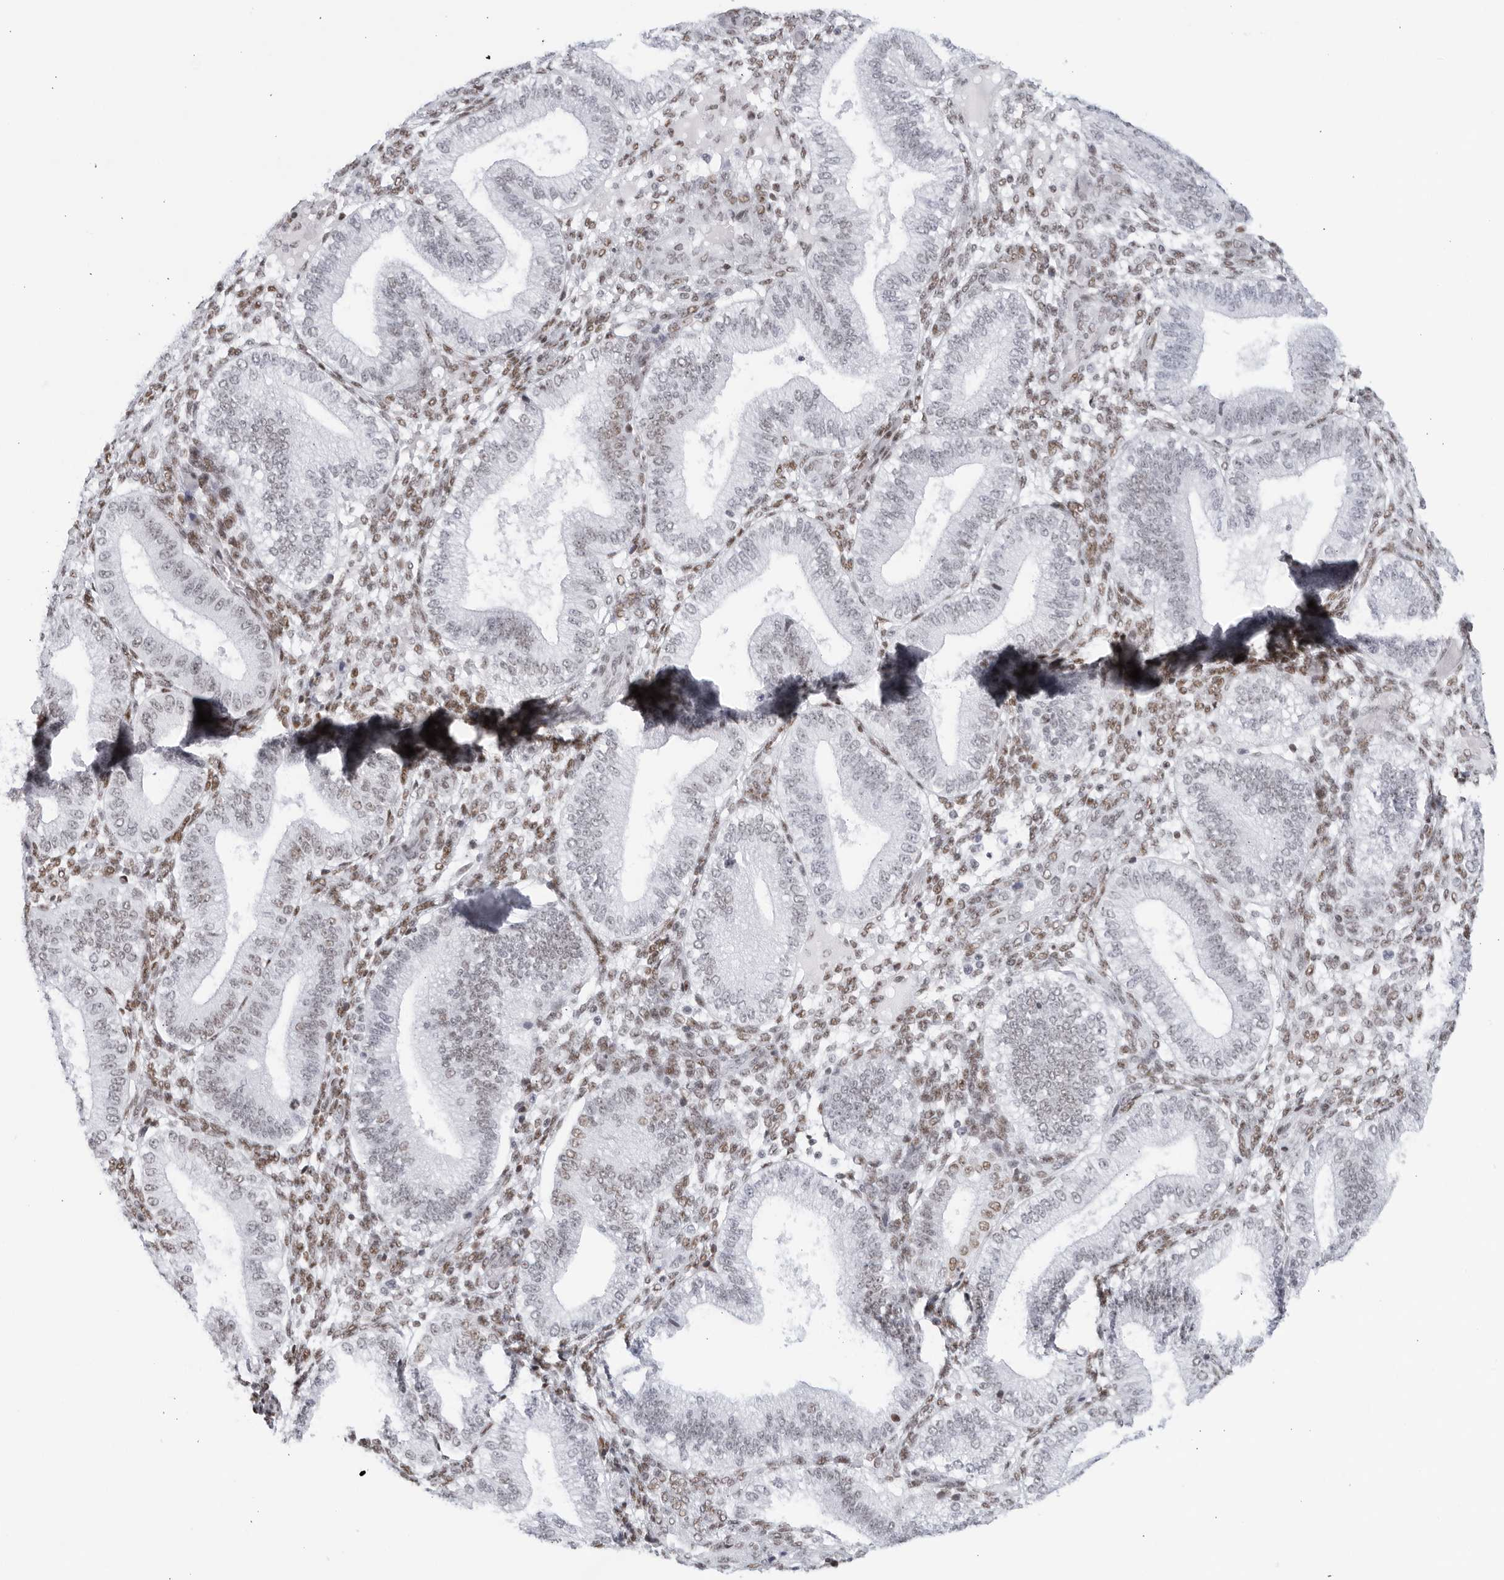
{"staining": {"intensity": "moderate", "quantity": ">75%", "location": "nuclear"}, "tissue": "endometrium", "cell_type": "Cells in endometrial stroma", "image_type": "normal", "snomed": [{"axis": "morphology", "description": "Normal tissue, NOS"}, {"axis": "topography", "description": "Endometrium"}], "caption": "This micrograph reveals normal endometrium stained with IHC to label a protein in brown. The nuclear of cells in endometrial stroma show moderate positivity for the protein. Nuclei are counter-stained blue.", "gene": "HP1BP3", "patient": {"sex": "female", "age": 39}}